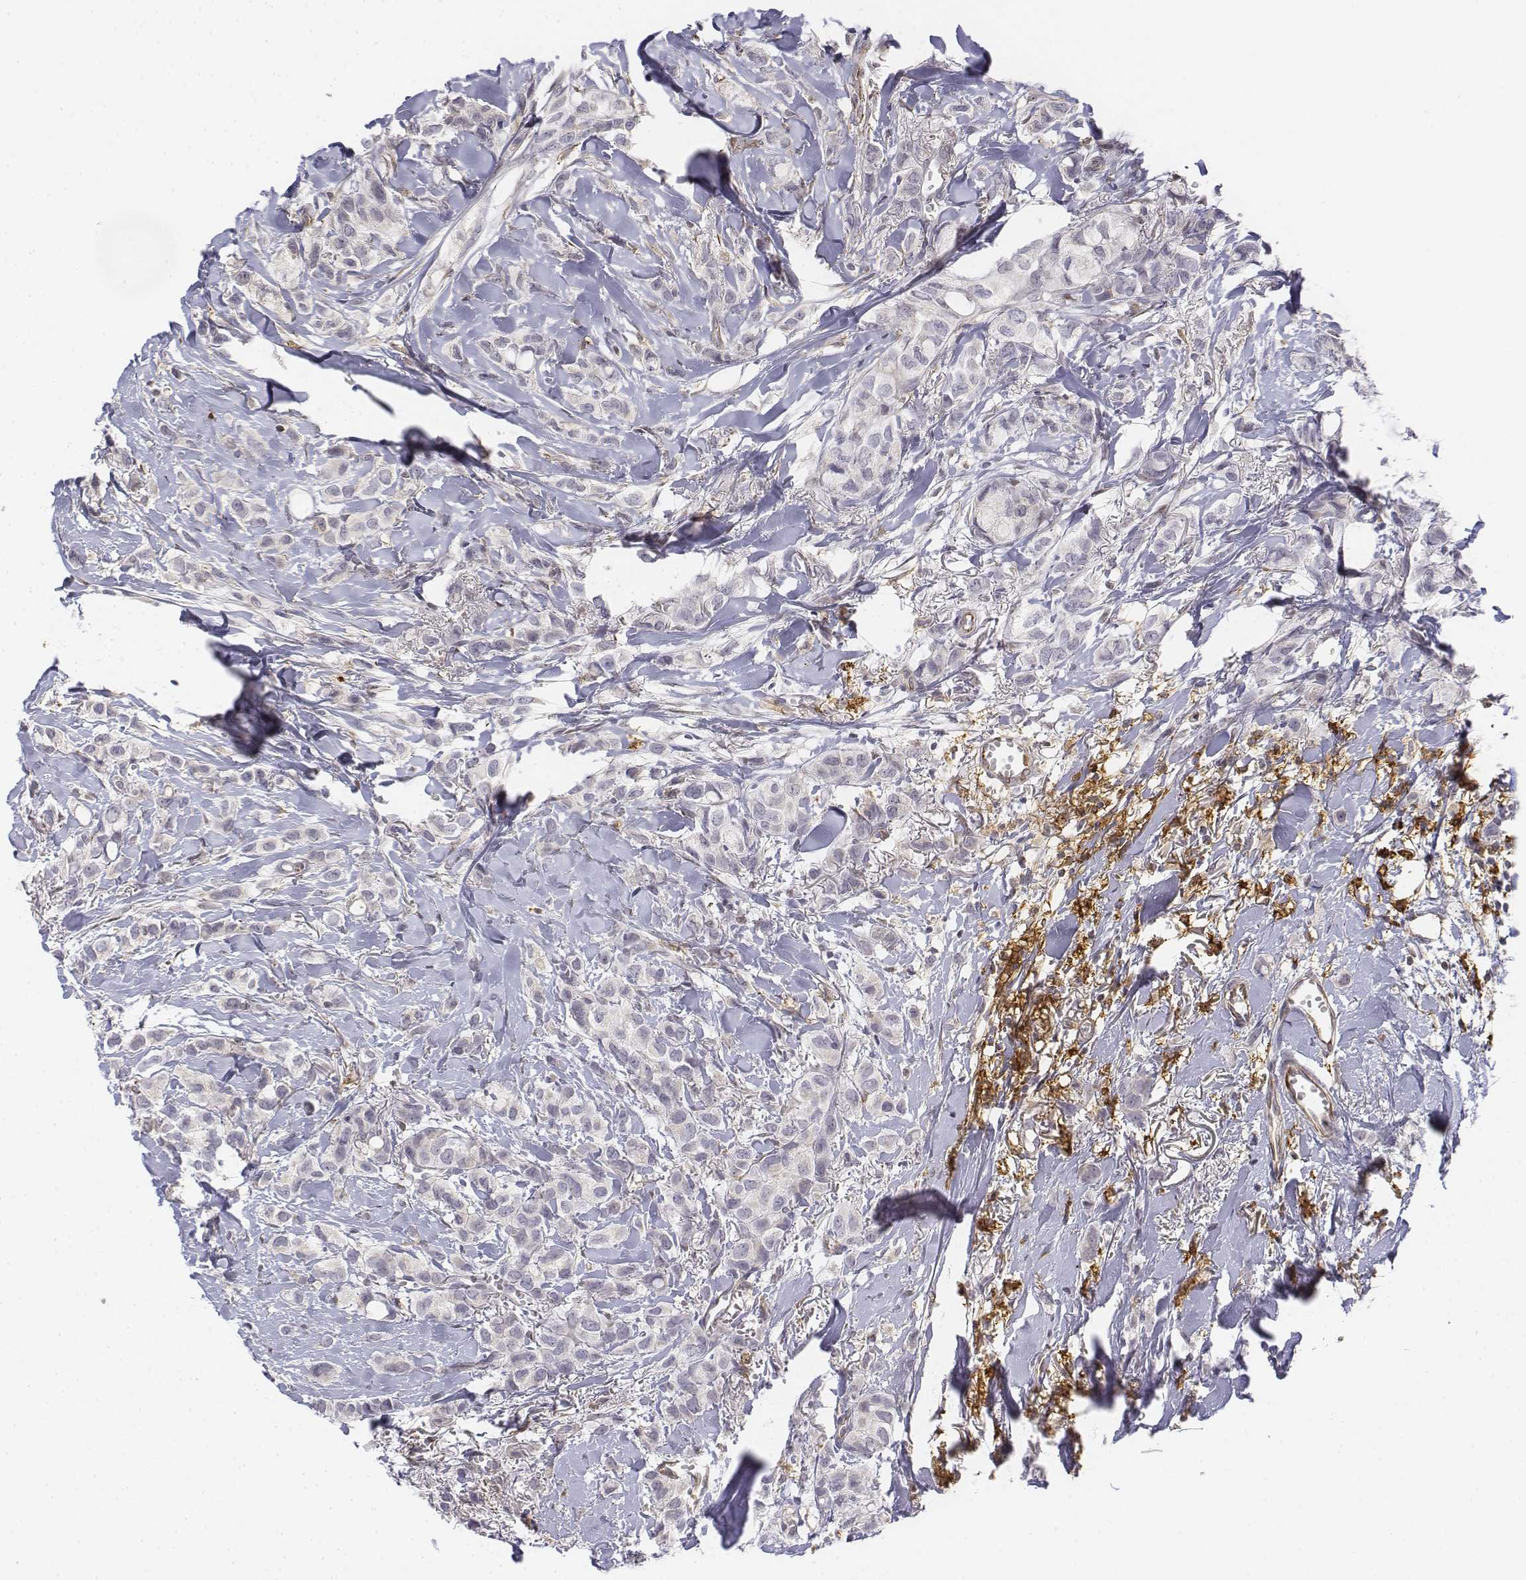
{"staining": {"intensity": "negative", "quantity": "none", "location": "none"}, "tissue": "breast cancer", "cell_type": "Tumor cells", "image_type": "cancer", "snomed": [{"axis": "morphology", "description": "Duct carcinoma"}, {"axis": "topography", "description": "Breast"}], "caption": "The immunohistochemistry (IHC) image has no significant staining in tumor cells of breast intraductal carcinoma tissue.", "gene": "CD14", "patient": {"sex": "female", "age": 85}}